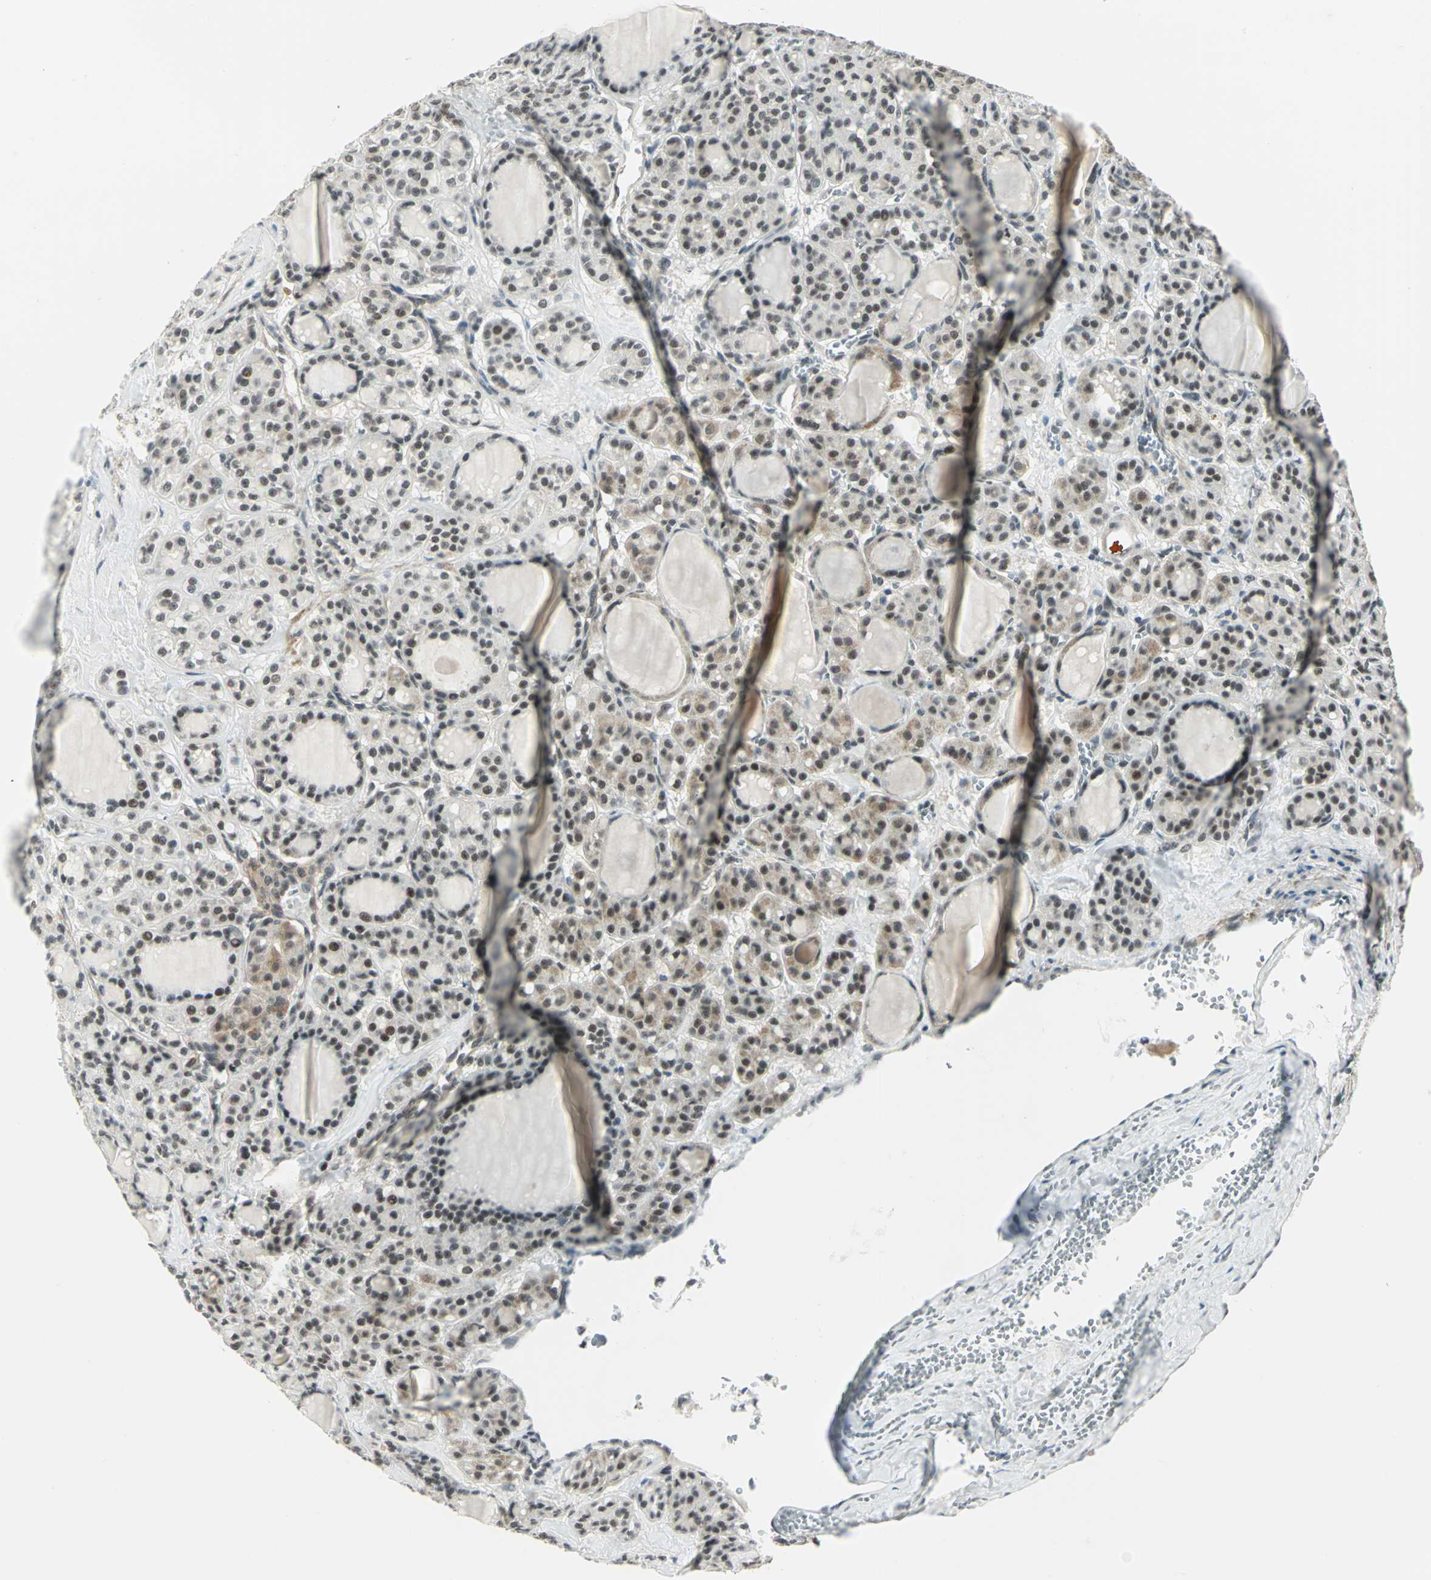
{"staining": {"intensity": "weak", "quantity": "25%-75%", "location": "cytoplasmic/membranous,nuclear"}, "tissue": "thyroid cancer", "cell_type": "Tumor cells", "image_type": "cancer", "snomed": [{"axis": "morphology", "description": "Follicular adenoma carcinoma, NOS"}, {"axis": "topography", "description": "Thyroid gland"}], "caption": "Tumor cells exhibit weak cytoplasmic/membranous and nuclear positivity in about 25%-75% of cells in follicular adenoma carcinoma (thyroid). The protein of interest is shown in brown color, while the nuclei are stained blue.", "gene": "MTA1", "patient": {"sex": "female", "age": 71}}